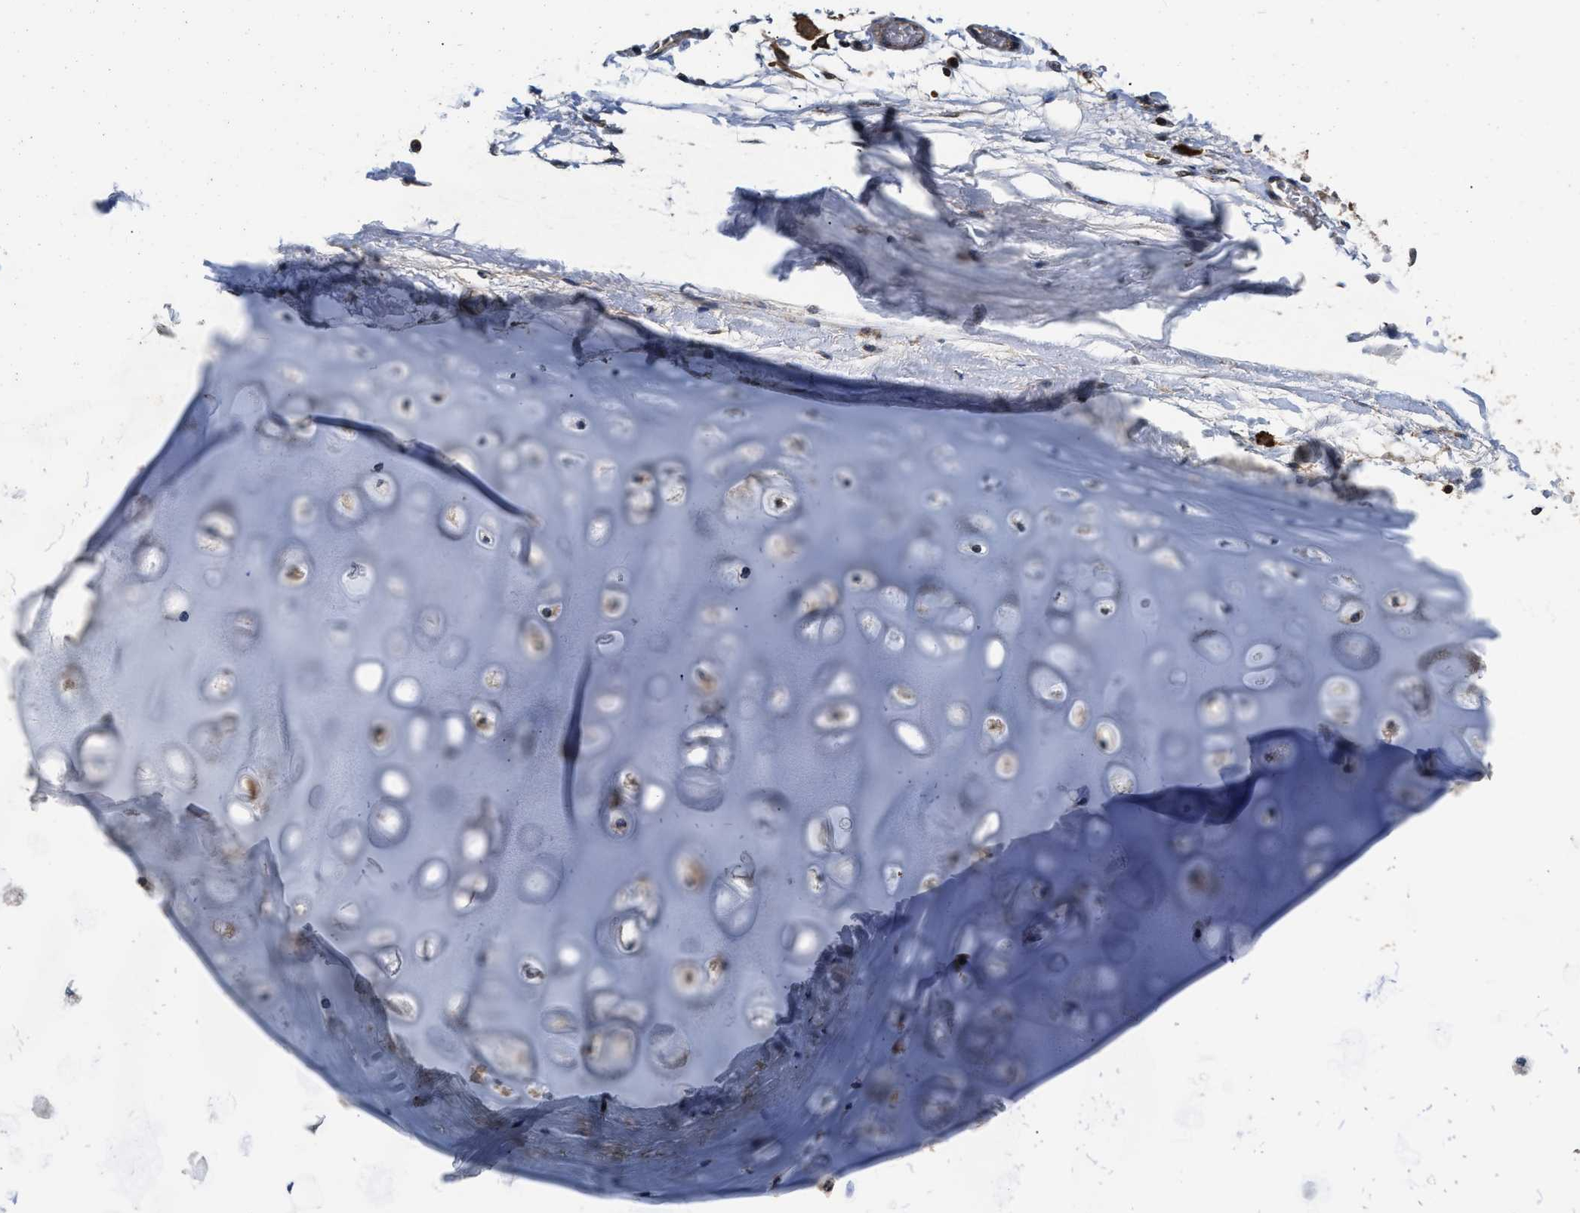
{"staining": {"intensity": "weak", "quantity": ">75%", "location": "cytoplasmic/membranous,nuclear"}, "tissue": "adipose tissue", "cell_type": "Adipocytes", "image_type": "normal", "snomed": [{"axis": "morphology", "description": "Normal tissue, NOS"}, {"axis": "topography", "description": "Cartilage tissue"}, {"axis": "topography", "description": "Lung"}], "caption": "Adipocytes exhibit weak cytoplasmic/membranous,nuclear positivity in about >75% of cells in unremarkable adipose tissue. The staining is performed using DAB brown chromogen to label protein expression. The nuclei are counter-stained blue using hematoxylin.", "gene": "PRDM14", "patient": {"sex": "female", "age": 77}}